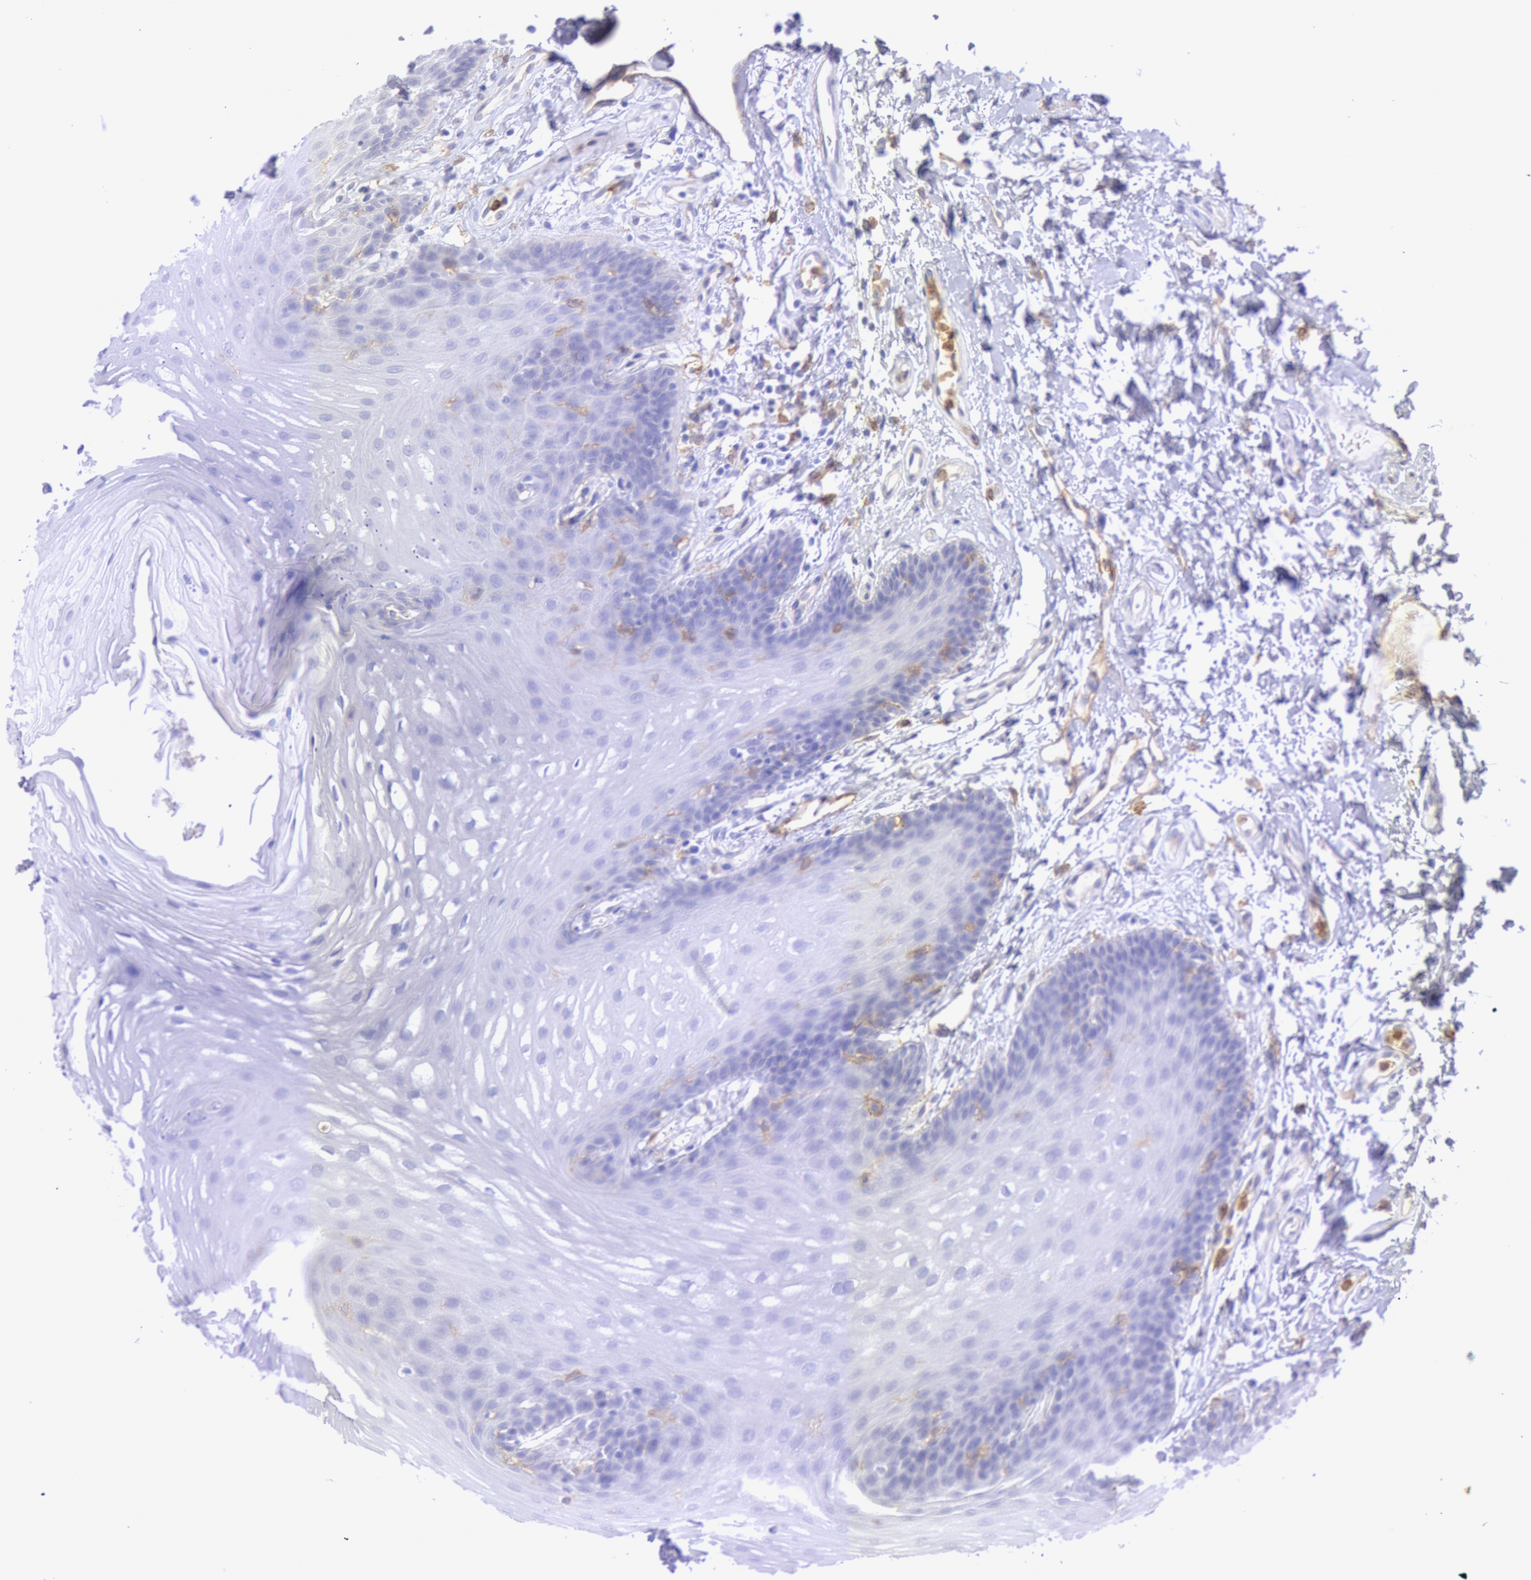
{"staining": {"intensity": "weak", "quantity": "<25%", "location": "cytoplasmic/membranous"}, "tissue": "oral mucosa", "cell_type": "Squamous epithelial cells", "image_type": "normal", "snomed": [{"axis": "morphology", "description": "Normal tissue, NOS"}, {"axis": "topography", "description": "Oral tissue"}], "caption": "This is an IHC photomicrograph of benign human oral mucosa. There is no expression in squamous epithelial cells.", "gene": "LYN", "patient": {"sex": "male", "age": 62}}